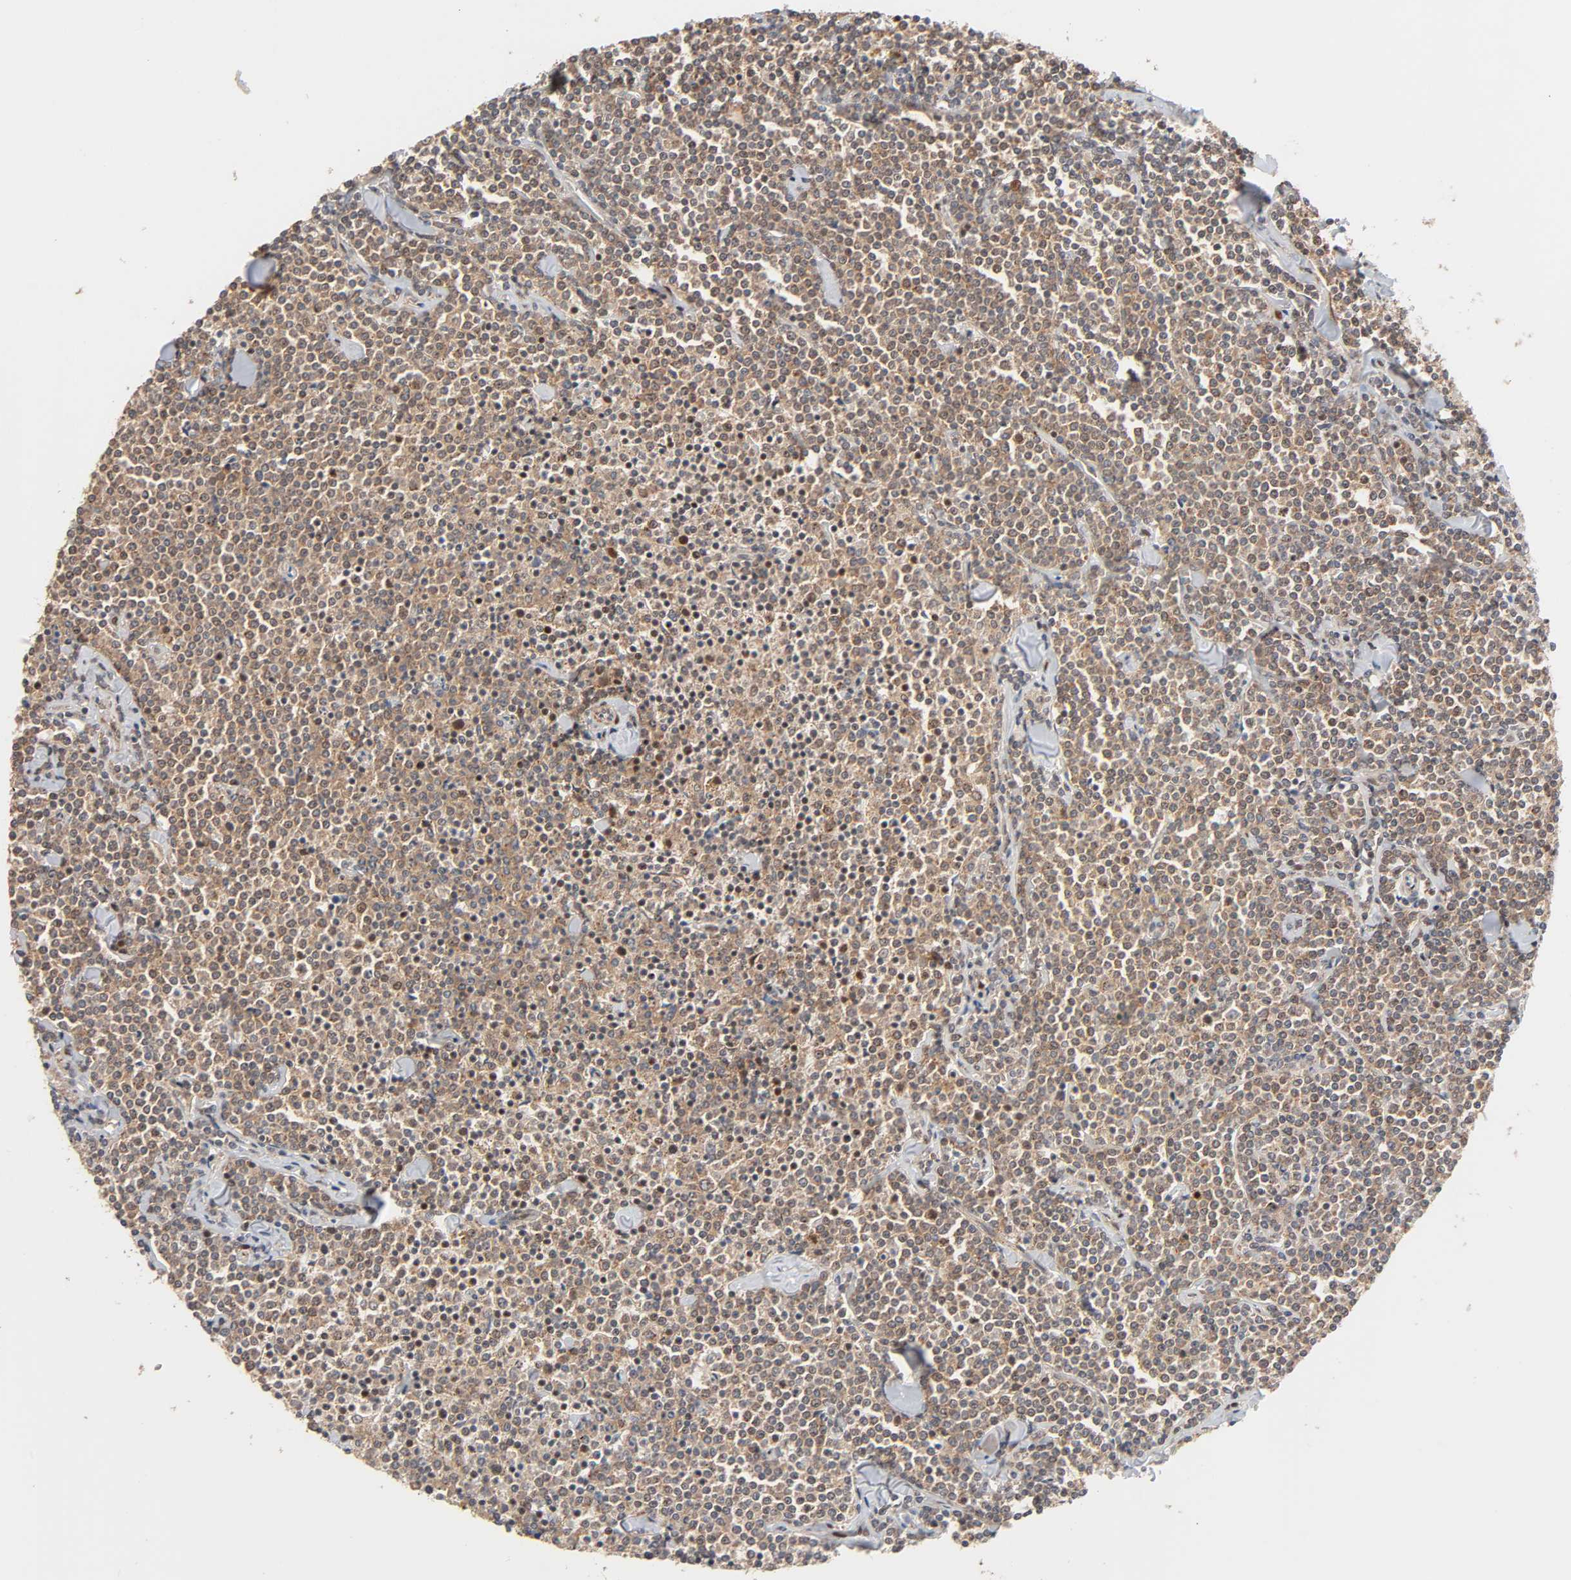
{"staining": {"intensity": "moderate", "quantity": ">75%", "location": "cytoplasmic/membranous"}, "tissue": "lymphoma", "cell_type": "Tumor cells", "image_type": "cancer", "snomed": [{"axis": "morphology", "description": "Malignant lymphoma, non-Hodgkin's type, Low grade"}, {"axis": "topography", "description": "Soft tissue"}], "caption": "A micrograph of human low-grade malignant lymphoma, non-Hodgkin's type stained for a protein exhibits moderate cytoplasmic/membranous brown staining in tumor cells. (Stains: DAB (3,3'-diaminobenzidine) in brown, nuclei in blue, Microscopy: brightfield microscopy at high magnification).", "gene": "NEMF", "patient": {"sex": "male", "age": 92}}